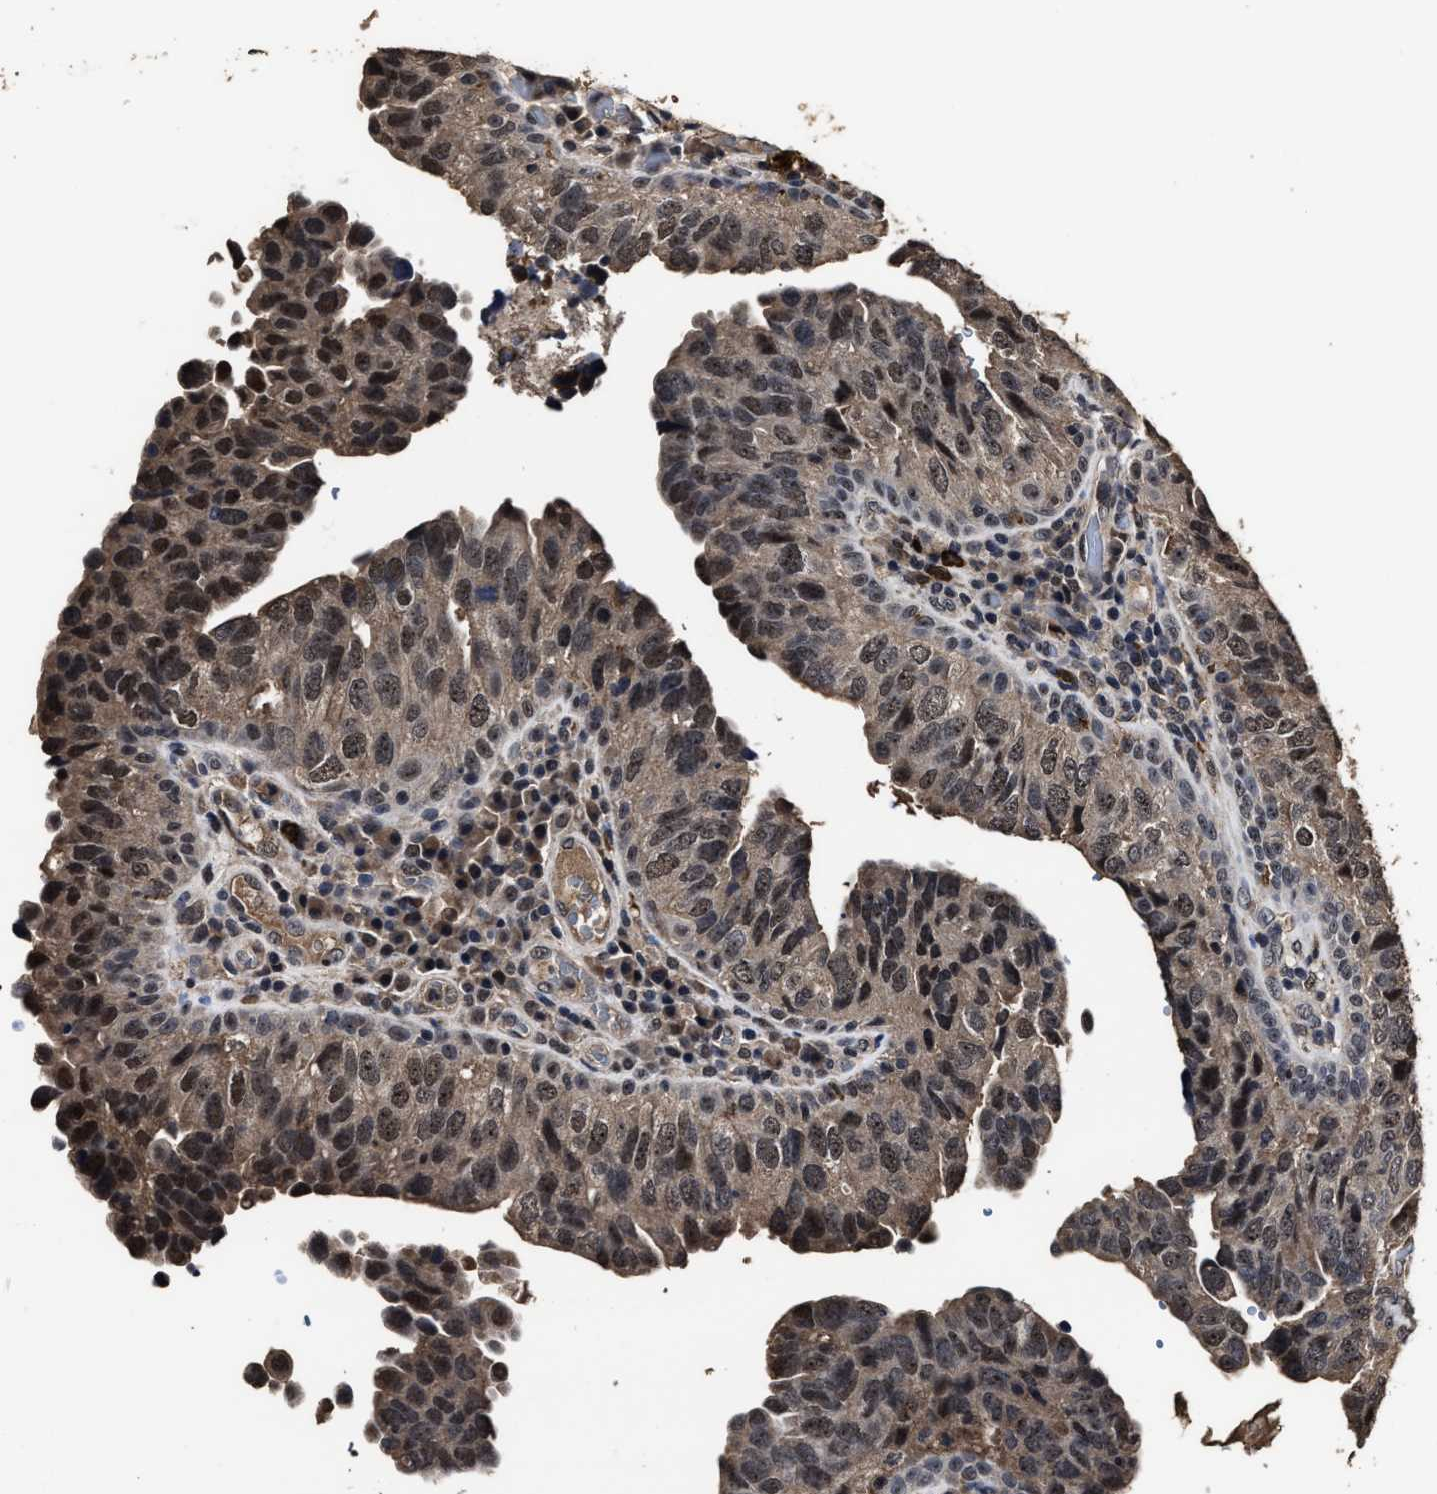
{"staining": {"intensity": "moderate", "quantity": ">75%", "location": "cytoplasmic/membranous,nuclear"}, "tissue": "urothelial cancer", "cell_type": "Tumor cells", "image_type": "cancer", "snomed": [{"axis": "morphology", "description": "Urothelial carcinoma, High grade"}, {"axis": "topography", "description": "Urinary bladder"}], "caption": "DAB (3,3'-diaminobenzidine) immunohistochemical staining of urothelial cancer shows moderate cytoplasmic/membranous and nuclear protein staining in about >75% of tumor cells.", "gene": "RSBN1L", "patient": {"sex": "female", "age": 82}}